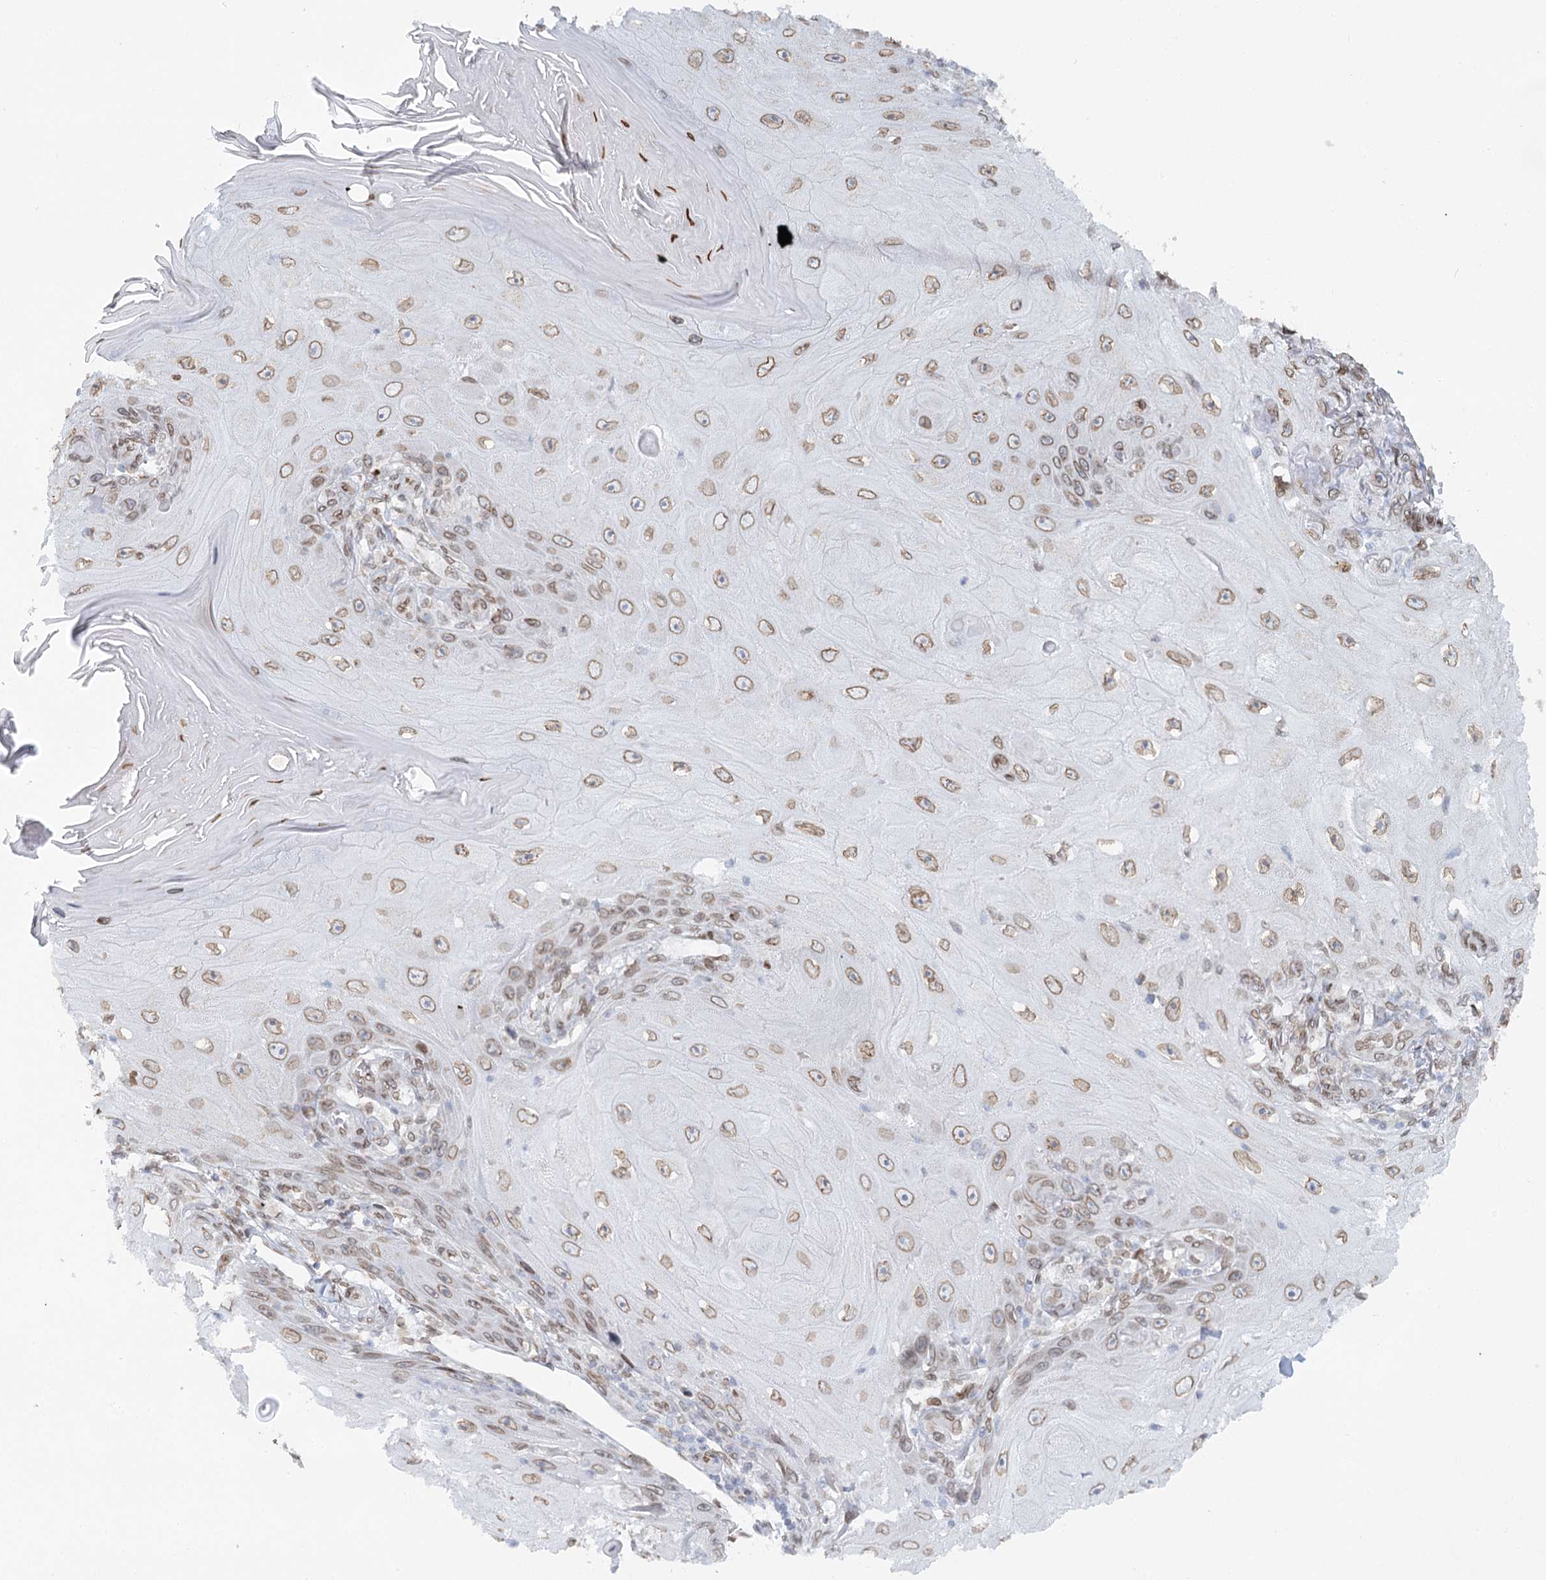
{"staining": {"intensity": "weak", "quantity": ">75%", "location": "cytoplasmic/membranous,nuclear"}, "tissue": "skin cancer", "cell_type": "Tumor cells", "image_type": "cancer", "snomed": [{"axis": "morphology", "description": "Squamous cell carcinoma, NOS"}, {"axis": "topography", "description": "Skin"}], "caption": "Tumor cells reveal weak cytoplasmic/membranous and nuclear positivity in approximately >75% of cells in skin cancer (squamous cell carcinoma). (Brightfield microscopy of DAB IHC at high magnification).", "gene": "VWA5A", "patient": {"sex": "female", "age": 73}}